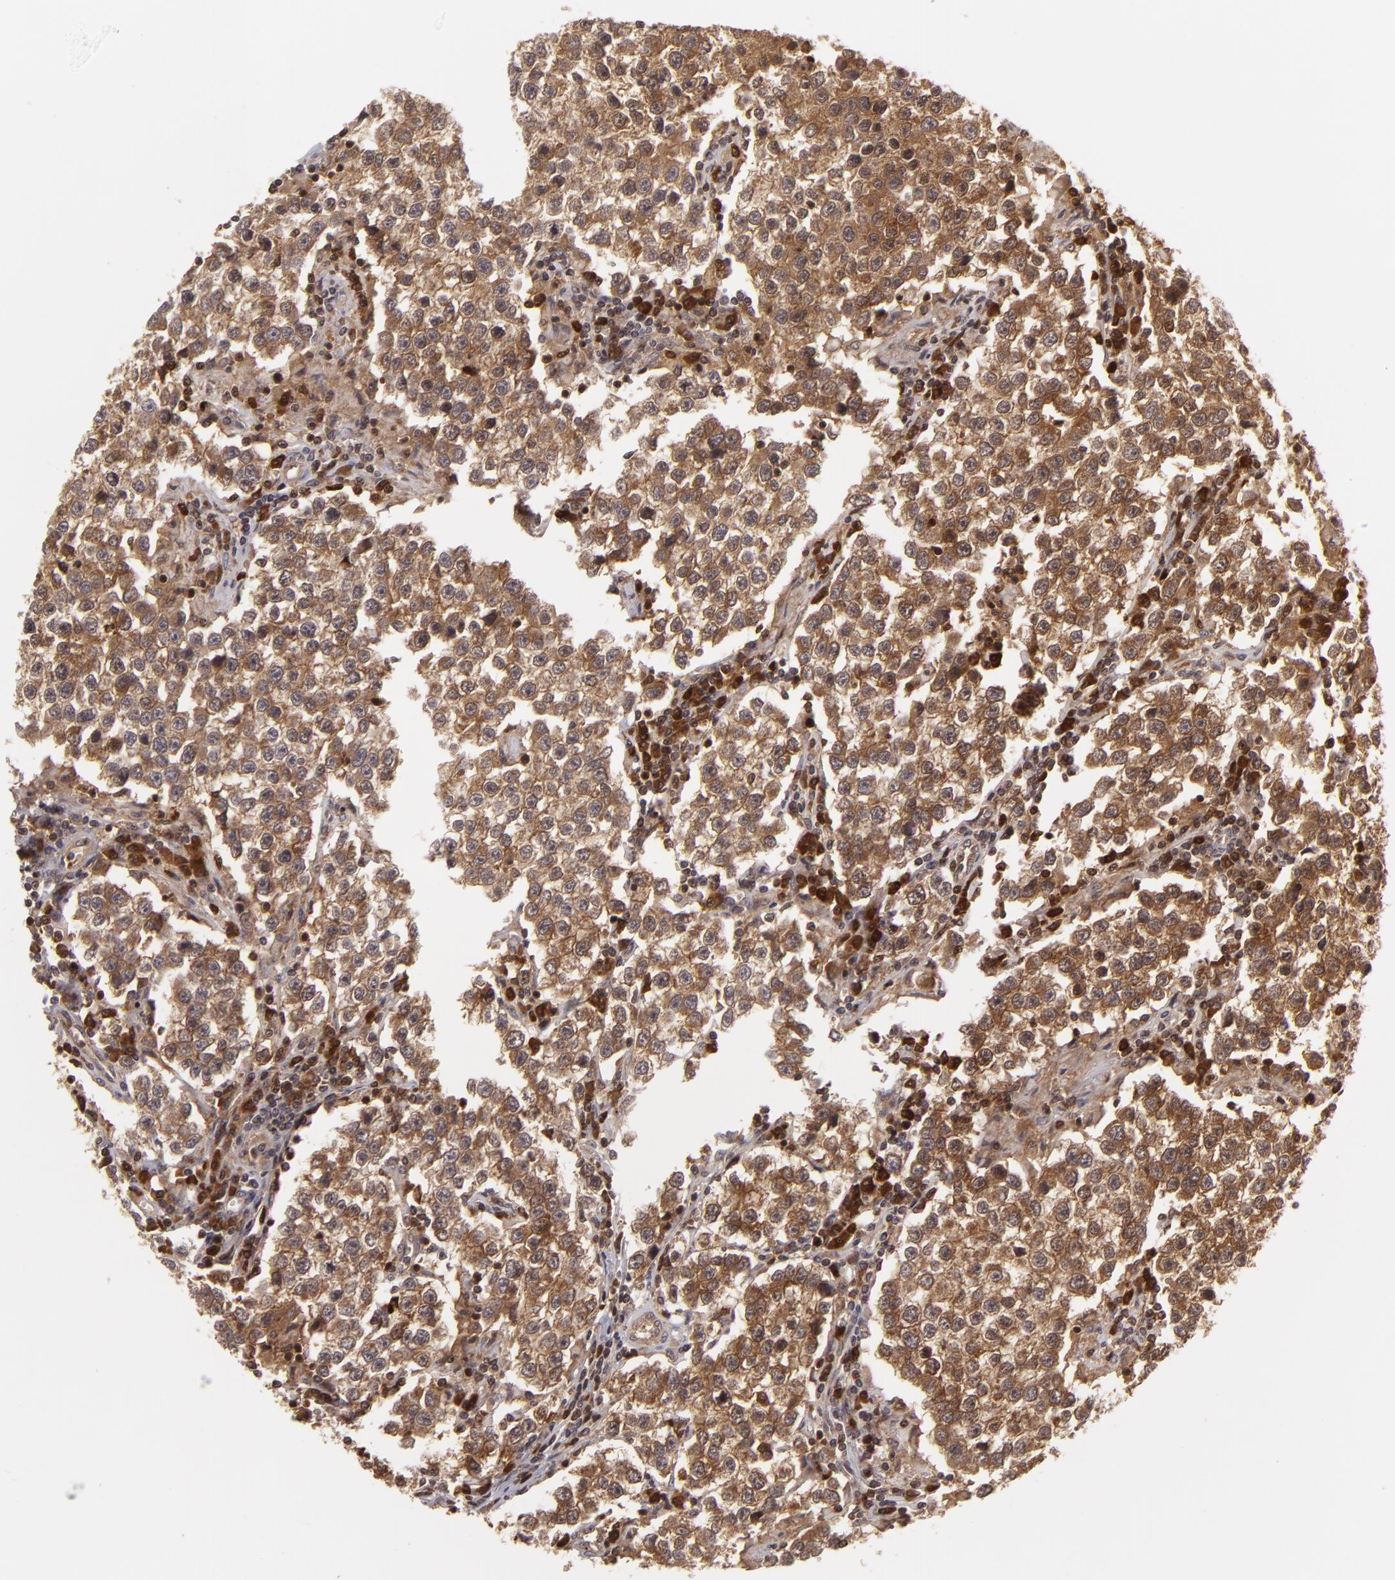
{"staining": {"intensity": "strong", "quantity": ">75%", "location": "cytoplasmic/membranous"}, "tissue": "testis cancer", "cell_type": "Tumor cells", "image_type": "cancer", "snomed": [{"axis": "morphology", "description": "Seminoma, NOS"}, {"axis": "topography", "description": "Testis"}], "caption": "Protein expression analysis of seminoma (testis) displays strong cytoplasmic/membranous positivity in approximately >75% of tumor cells.", "gene": "ZBTB33", "patient": {"sex": "male", "age": 36}}